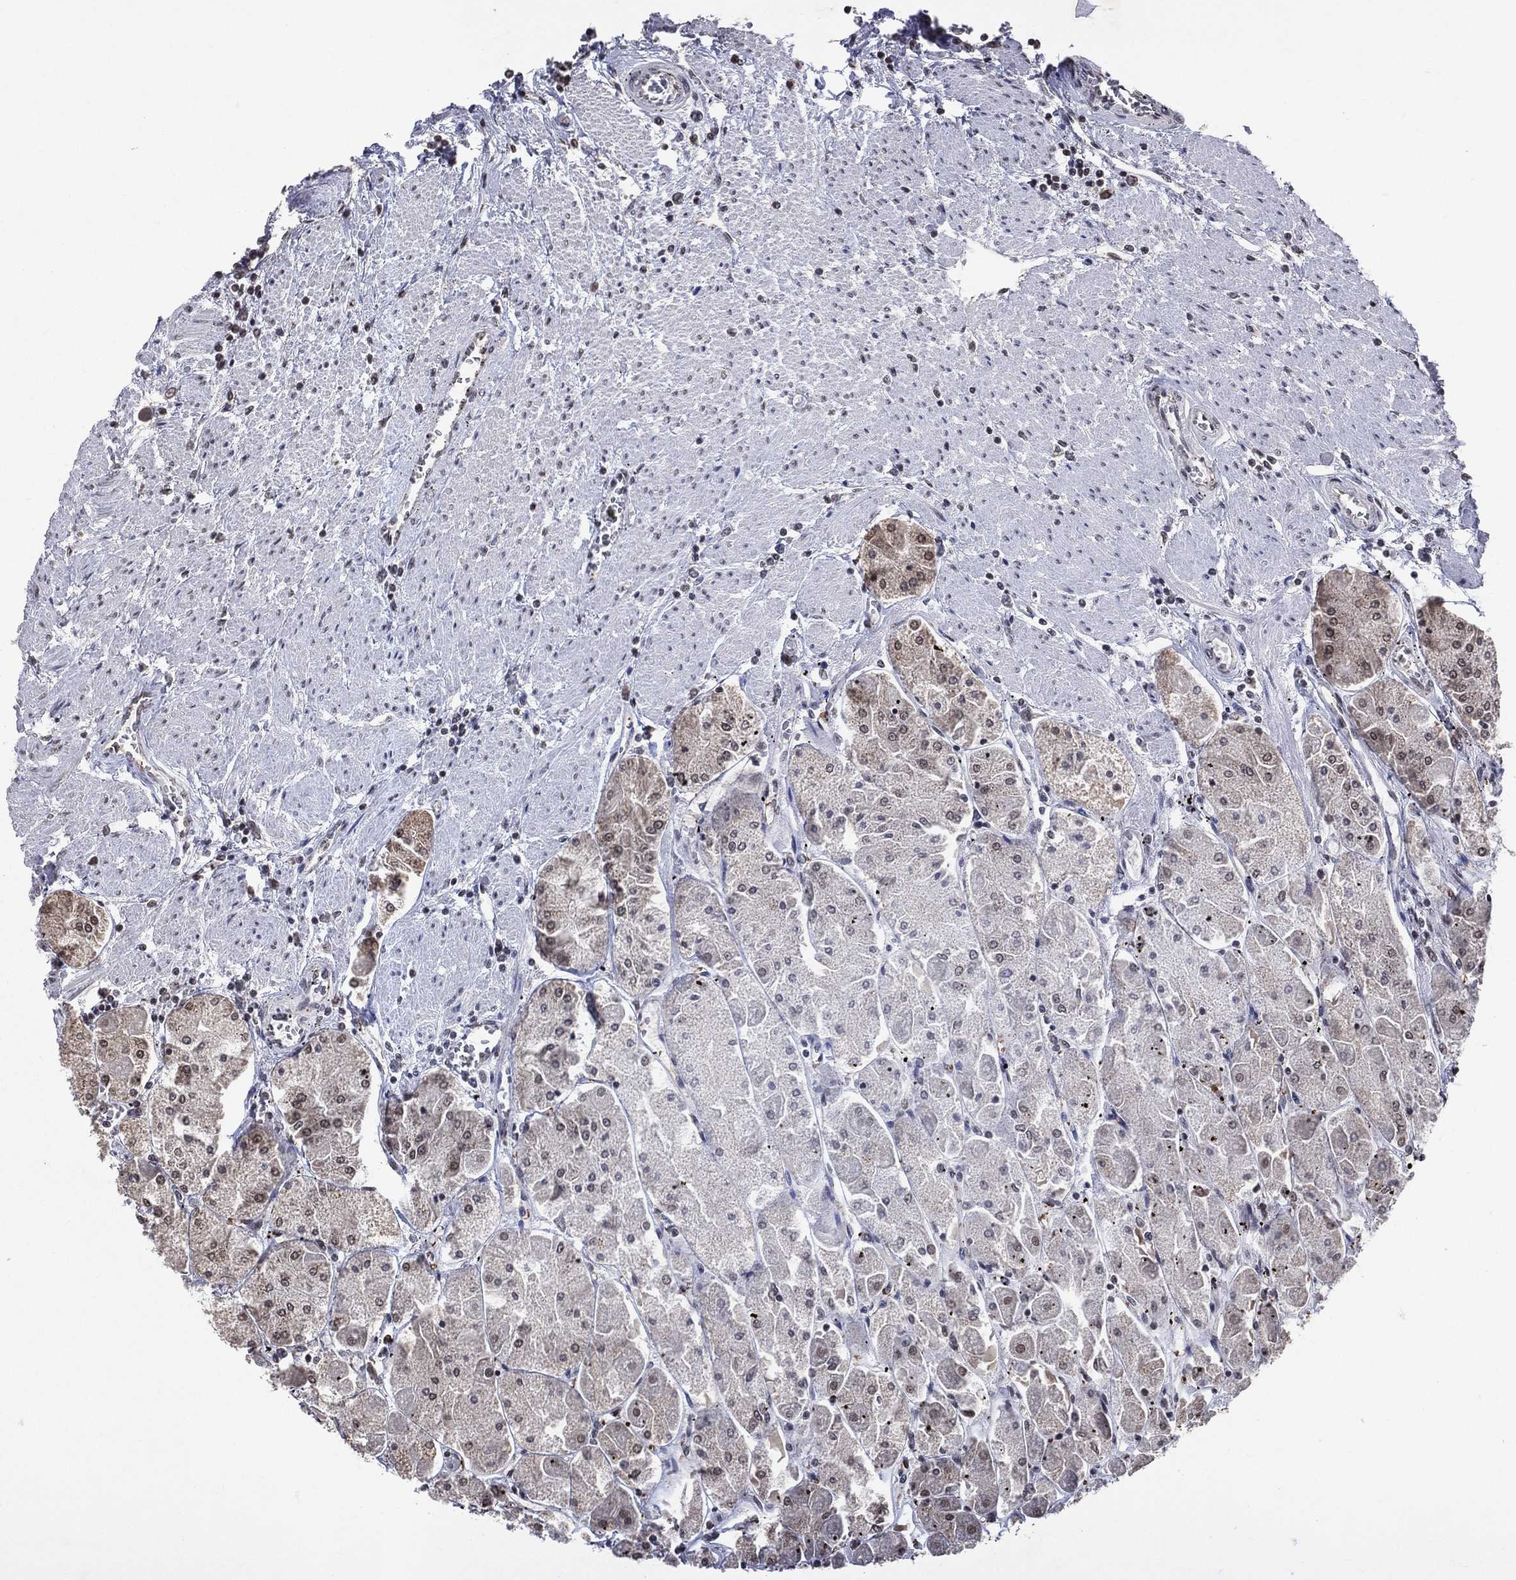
{"staining": {"intensity": "moderate", "quantity": "<25%", "location": "cytoplasmic/membranous,nuclear"}, "tissue": "stomach", "cell_type": "Glandular cells", "image_type": "normal", "snomed": [{"axis": "morphology", "description": "Normal tissue, NOS"}, {"axis": "topography", "description": "Stomach"}], "caption": "Immunohistochemistry staining of benign stomach, which shows low levels of moderate cytoplasmic/membranous,nuclear expression in approximately <25% of glandular cells indicating moderate cytoplasmic/membranous,nuclear protein positivity. The staining was performed using DAB (brown) for protein detection and nuclei were counterstained in hematoxylin (blue).", "gene": "DMAP1", "patient": {"sex": "male", "age": 70}}